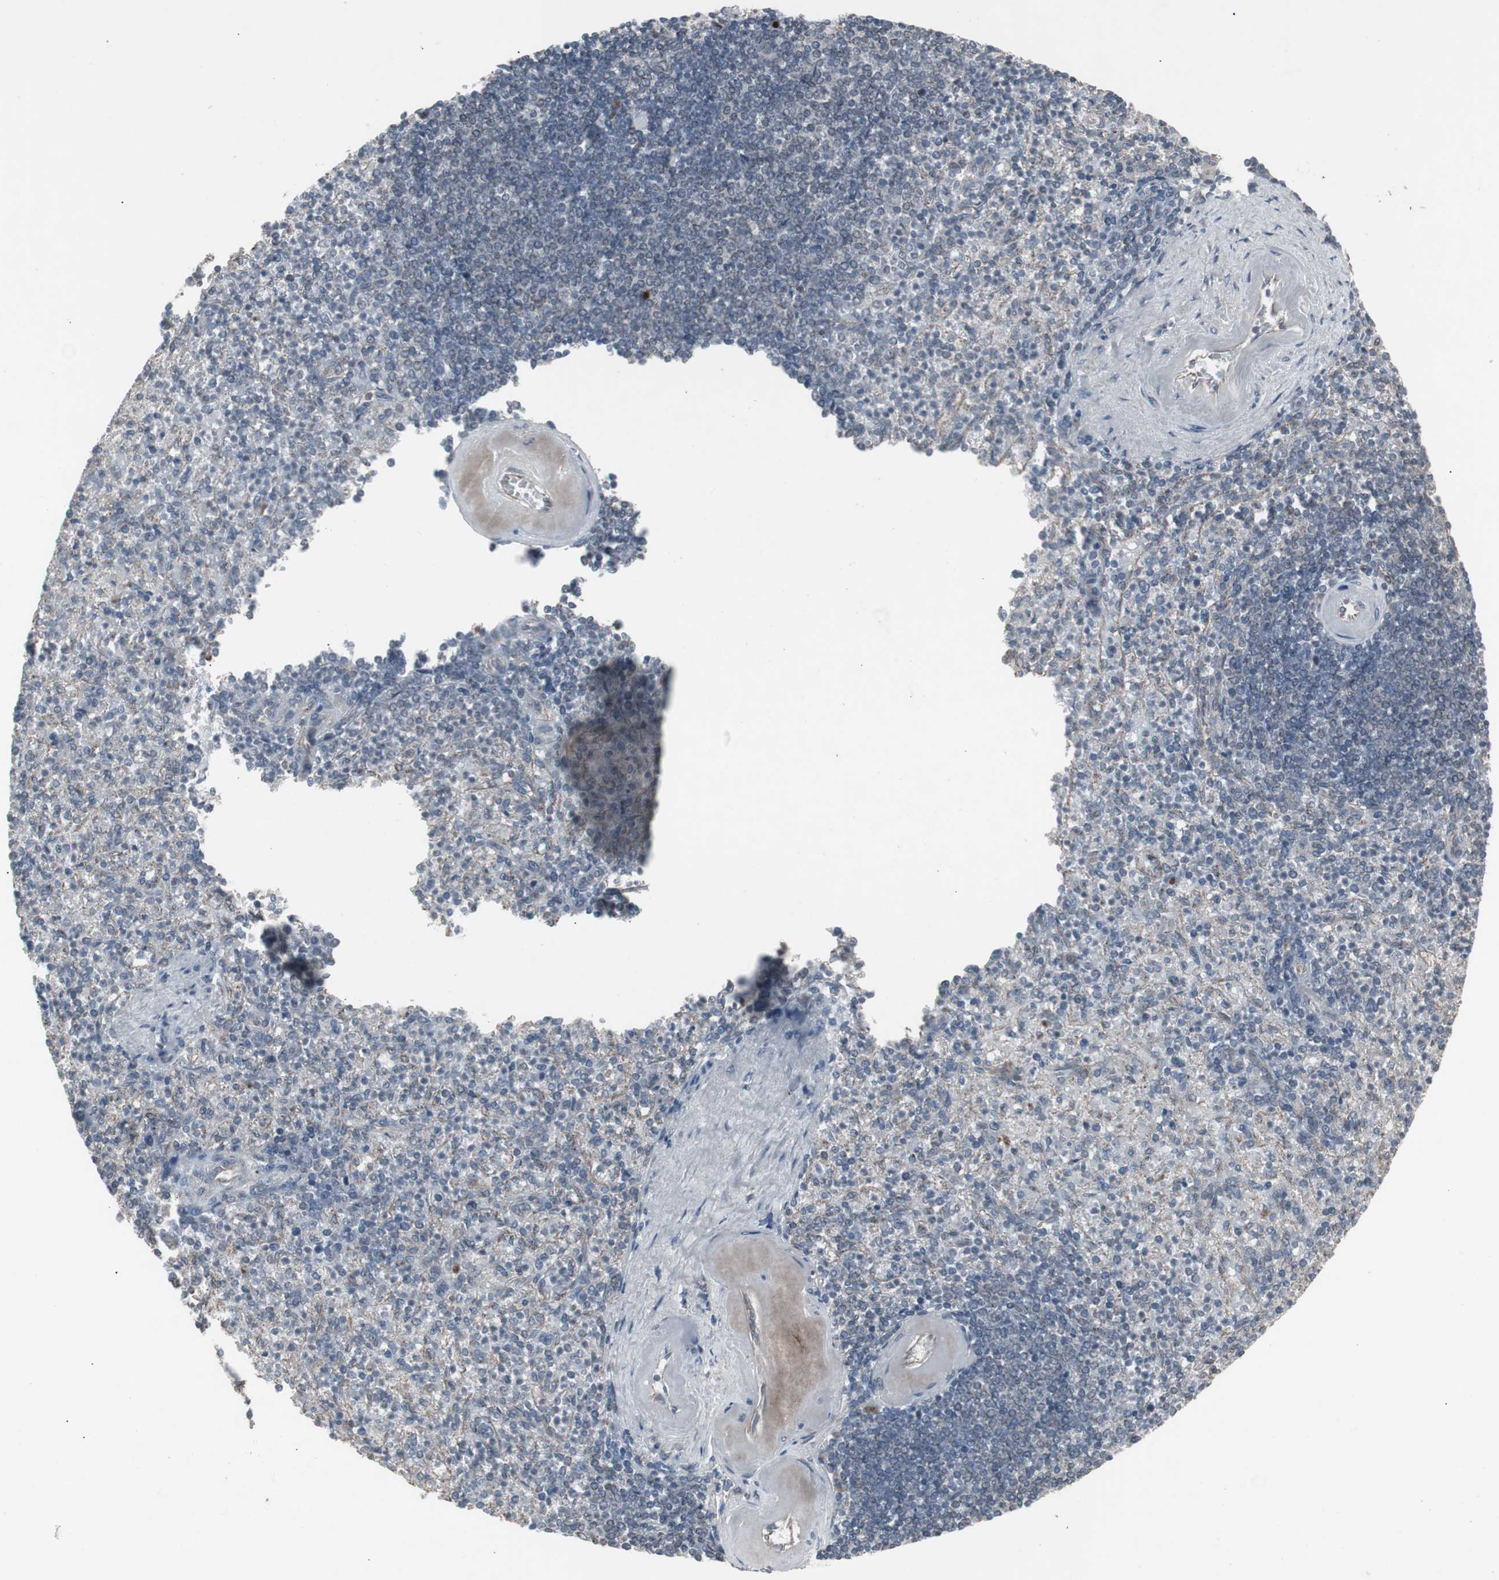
{"staining": {"intensity": "negative", "quantity": "none", "location": "none"}, "tissue": "spleen", "cell_type": "Cells in red pulp", "image_type": "normal", "snomed": [{"axis": "morphology", "description": "Normal tissue, NOS"}, {"axis": "topography", "description": "Spleen"}], "caption": "Cells in red pulp show no significant positivity in benign spleen. (DAB immunohistochemistry (IHC) with hematoxylin counter stain).", "gene": "SSTR2", "patient": {"sex": "female", "age": 74}}